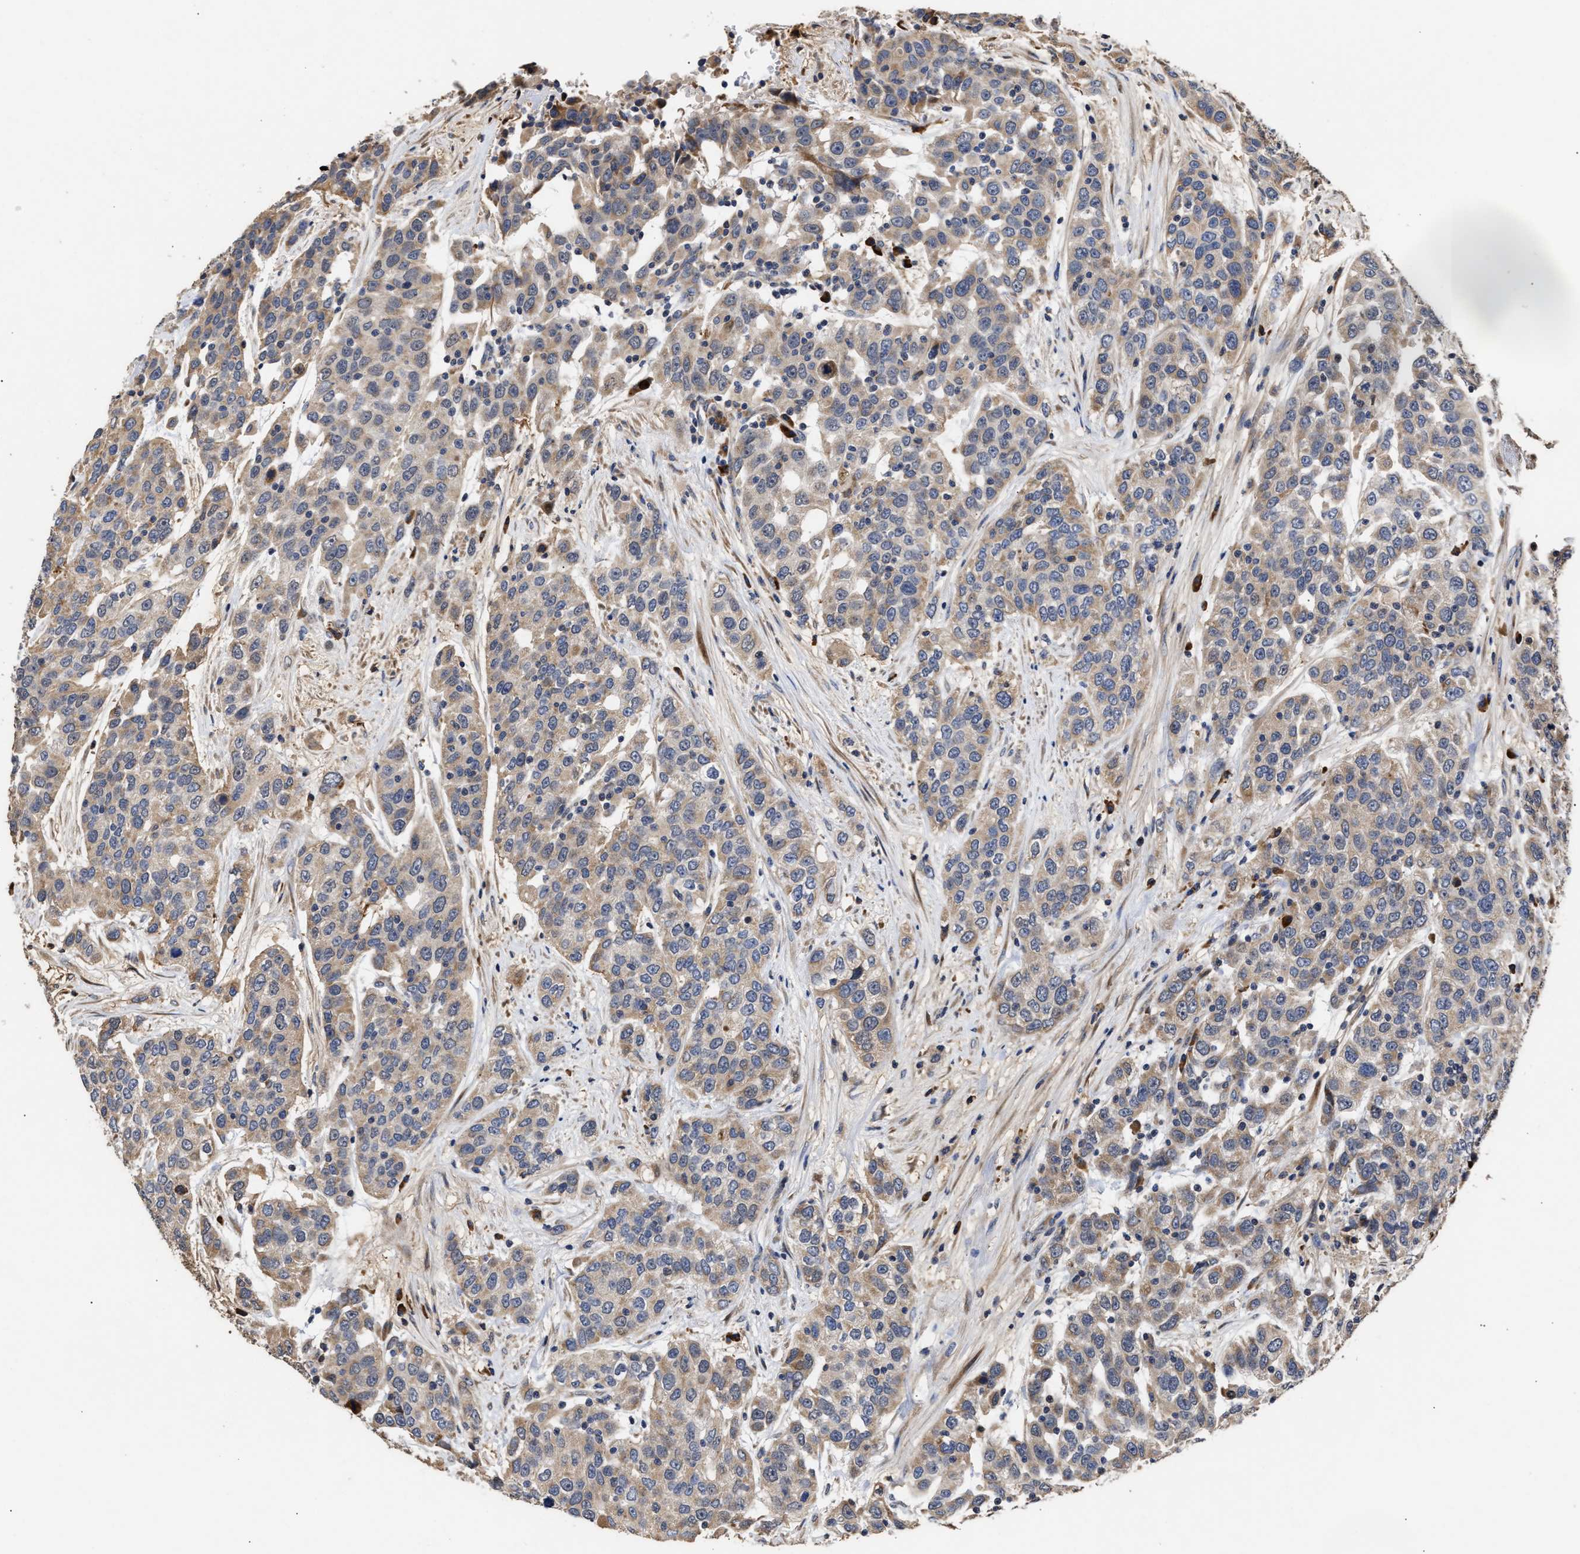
{"staining": {"intensity": "moderate", "quantity": "<25%", "location": "cytoplasmic/membranous"}, "tissue": "urothelial cancer", "cell_type": "Tumor cells", "image_type": "cancer", "snomed": [{"axis": "morphology", "description": "Urothelial carcinoma, High grade"}, {"axis": "topography", "description": "Urinary bladder"}], "caption": "Urothelial cancer tissue reveals moderate cytoplasmic/membranous staining in approximately <25% of tumor cells, visualized by immunohistochemistry. (brown staining indicates protein expression, while blue staining denotes nuclei).", "gene": "GOSR1", "patient": {"sex": "female", "age": 80}}